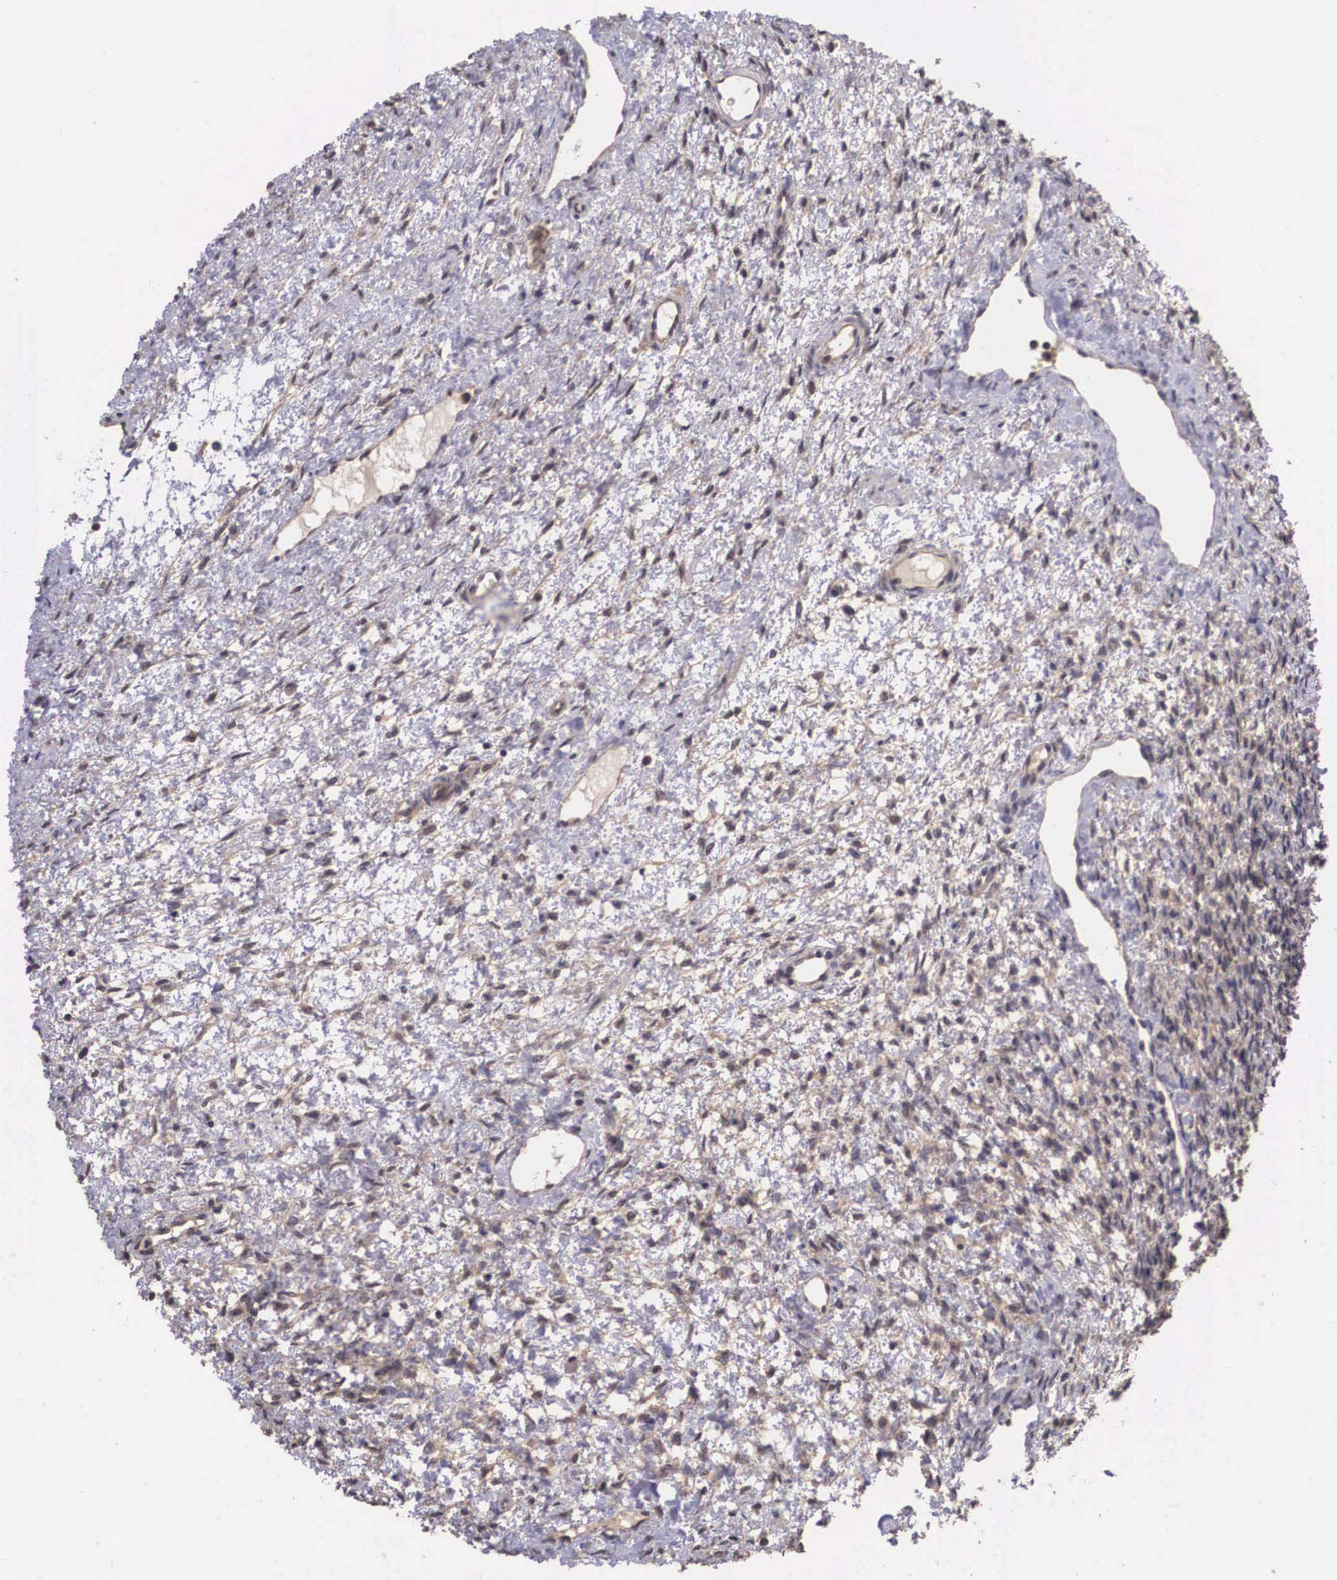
{"staining": {"intensity": "weak", "quantity": "25%-75%", "location": "cytoplasmic/membranous"}, "tissue": "ovary", "cell_type": "Follicle cells", "image_type": "normal", "snomed": [{"axis": "morphology", "description": "Normal tissue, NOS"}, {"axis": "topography", "description": "Ovary"}], "caption": "Protein positivity by immunohistochemistry (IHC) reveals weak cytoplasmic/membranous expression in approximately 25%-75% of follicle cells in benign ovary.", "gene": "VASH1", "patient": {"sex": "female", "age": 32}}